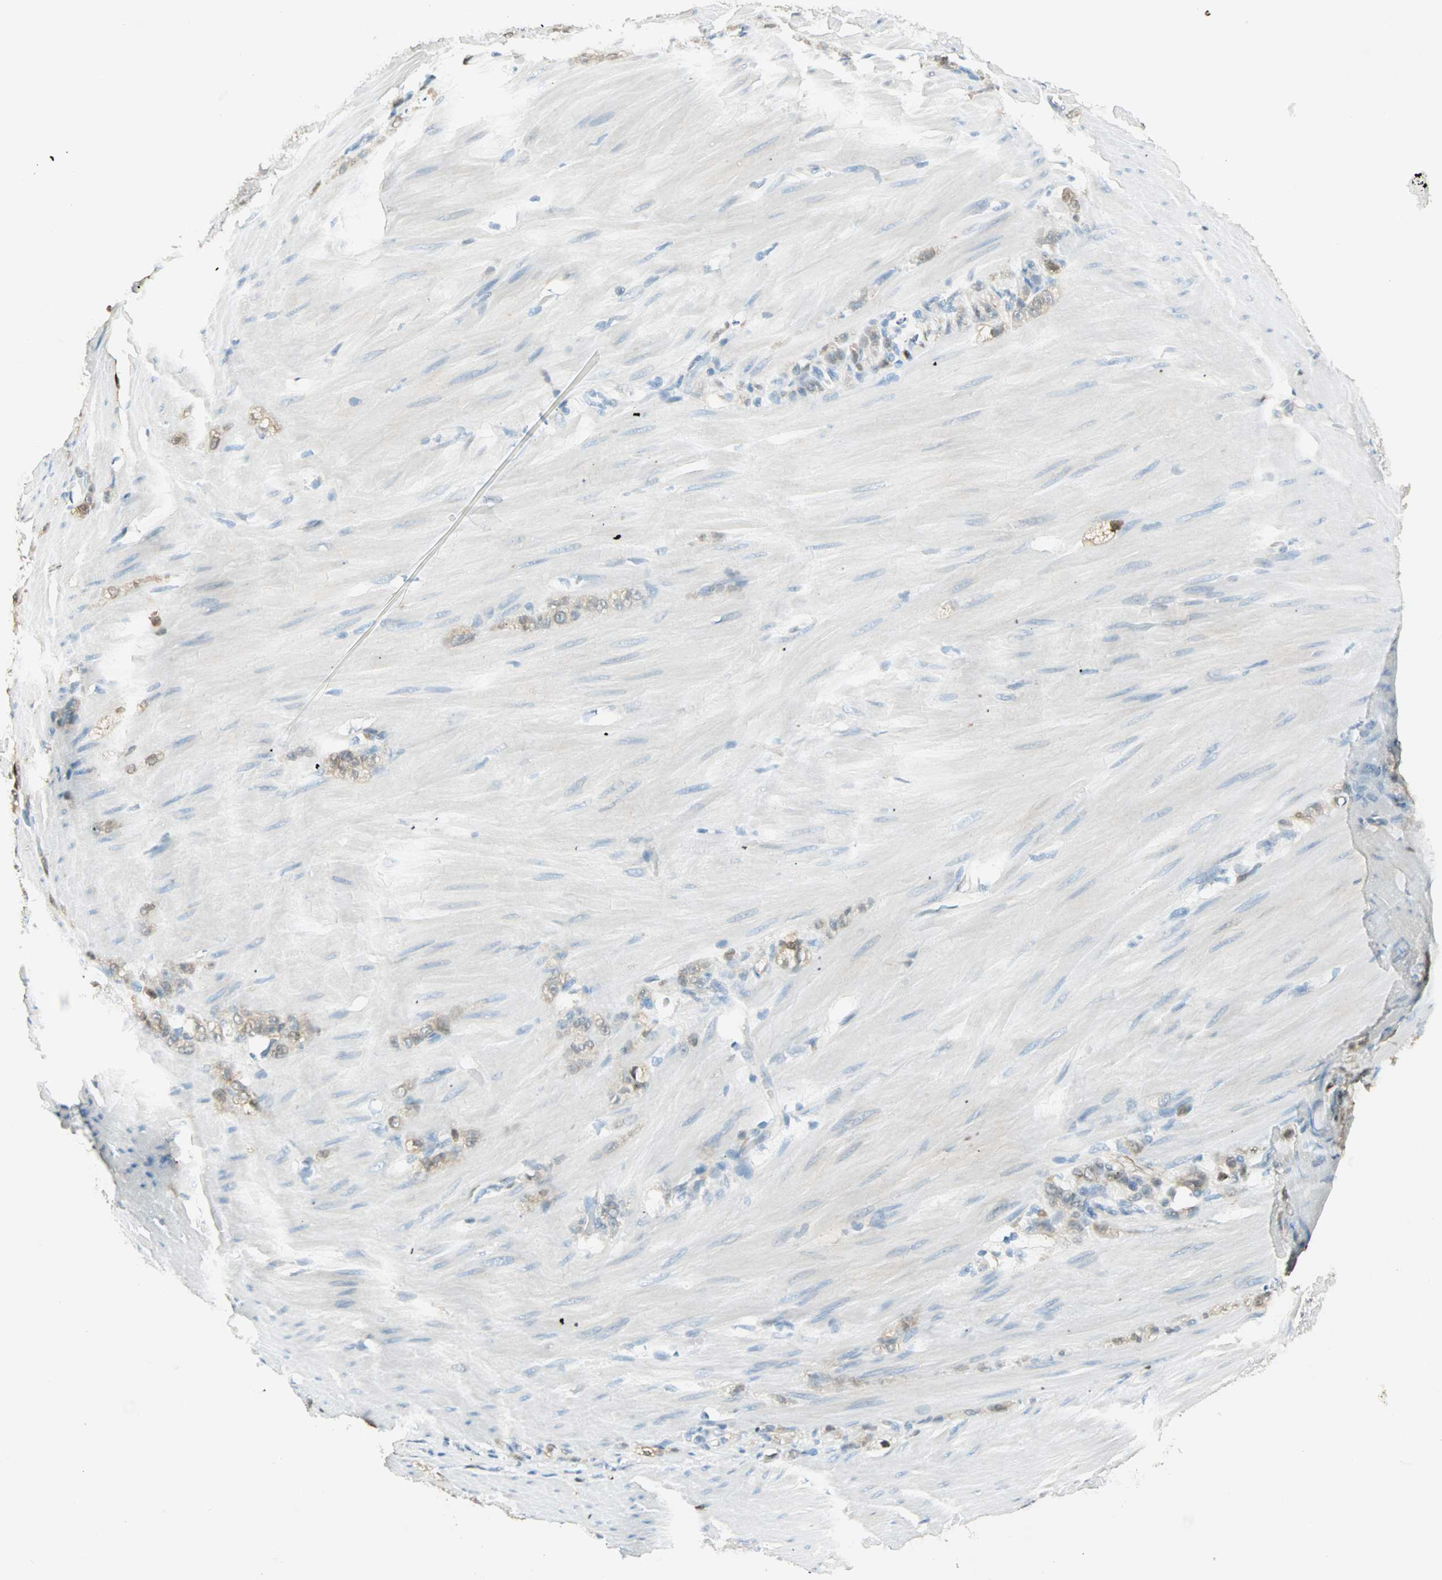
{"staining": {"intensity": "moderate", "quantity": "25%-75%", "location": "cytoplasmic/membranous"}, "tissue": "stomach cancer", "cell_type": "Tumor cells", "image_type": "cancer", "snomed": [{"axis": "morphology", "description": "Adenocarcinoma, NOS"}, {"axis": "topography", "description": "Stomach"}], "caption": "An image showing moderate cytoplasmic/membranous staining in about 25%-75% of tumor cells in stomach adenocarcinoma, as visualized by brown immunohistochemical staining.", "gene": "S100A1", "patient": {"sex": "male", "age": 82}}